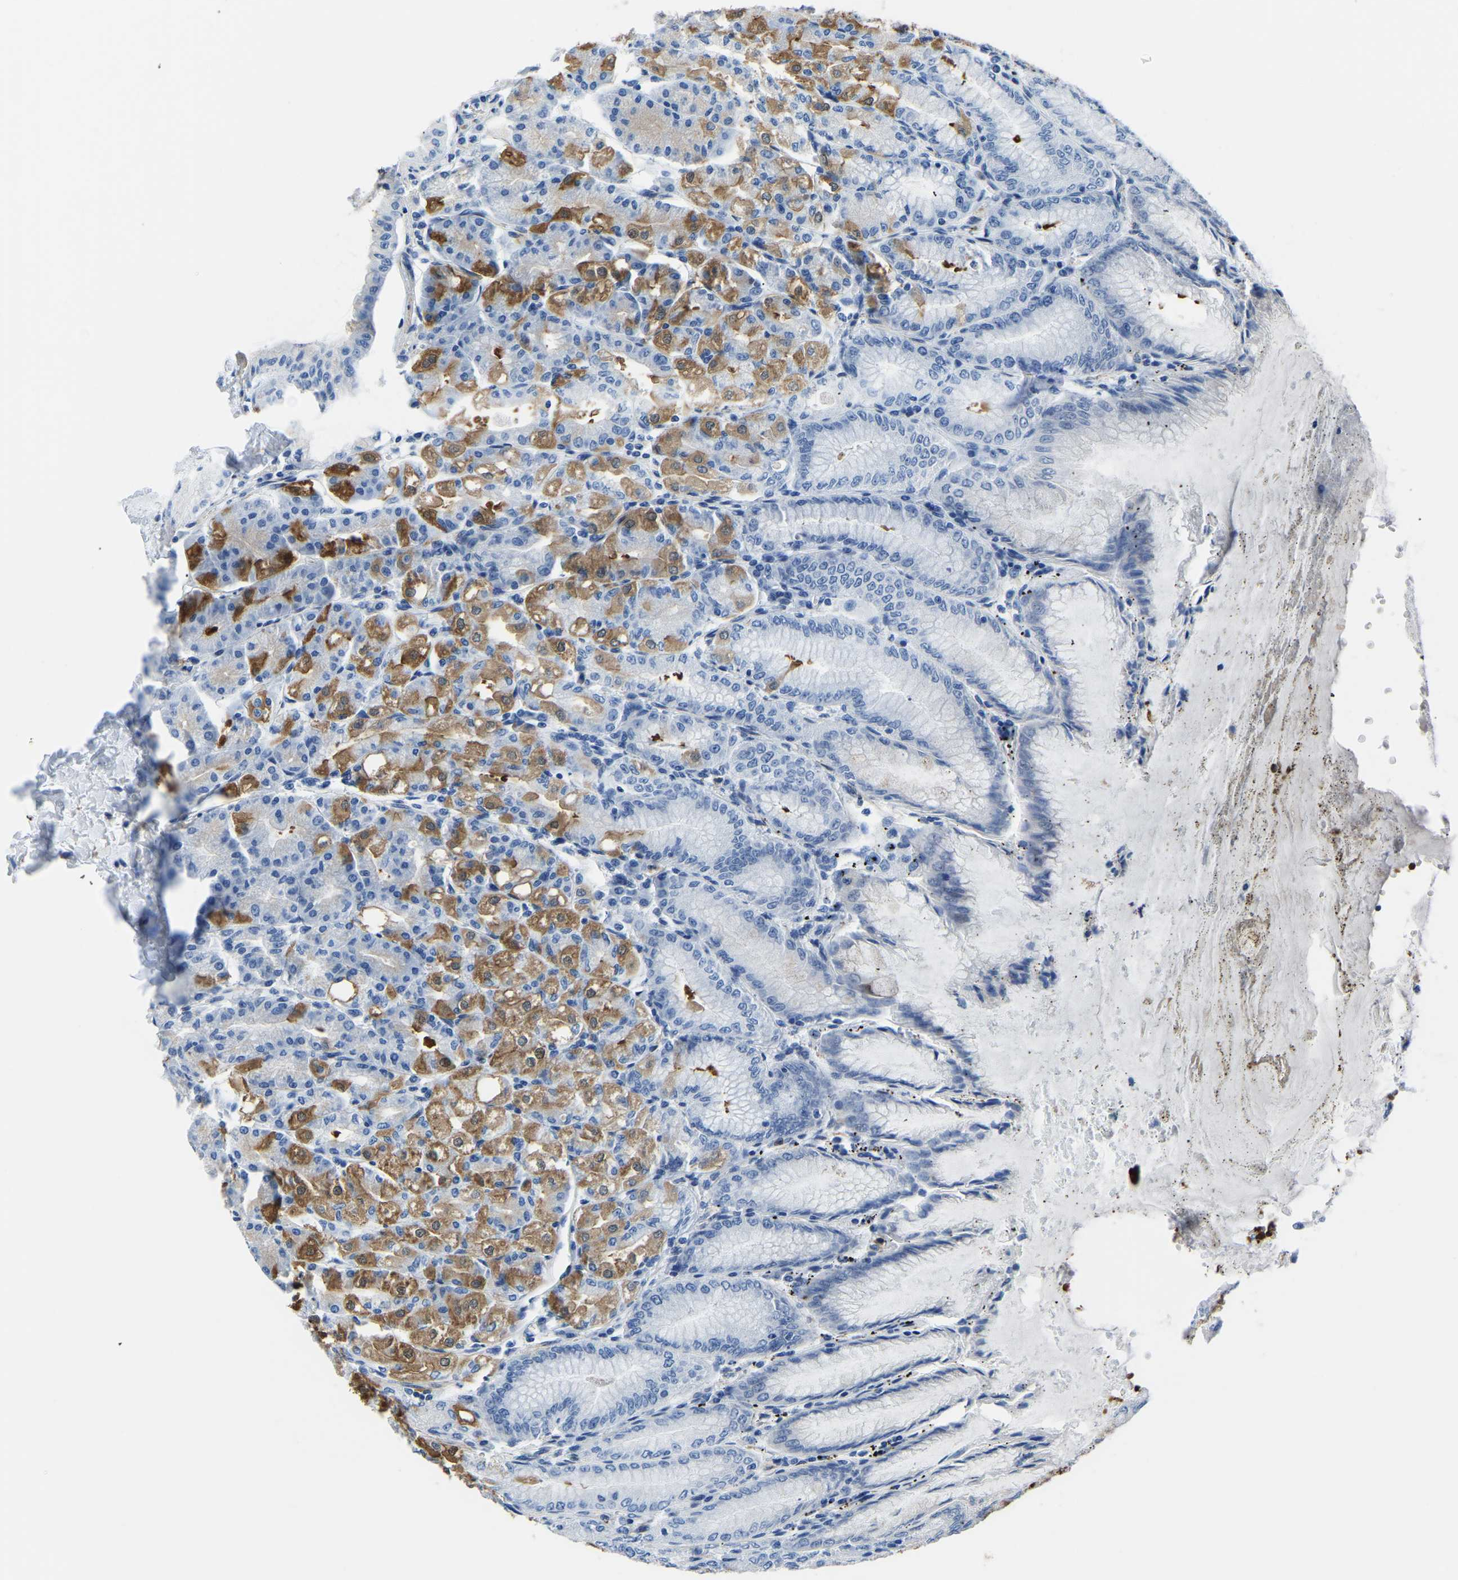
{"staining": {"intensity": "moderate", "quantity": "25%-75%", "location": "cytoplasmic/membranous"}, "tissue": "stomach", "cell_type": "Glandular cells", "image_type": "normal", "snomed": [{"axis": "morphology", "description": "Normal tissue, NOS"}, {"axis": "topography", "description": "Stomach, lower"}], "caption": "Moderate cytoplasmic/membranous expression for a protein is identified in about 25%-75% of glandular cells of normal stomach using immunohistochemistry (IHC).", "gene": "MS4A3", "patient": {"sex": "male", "age": 71}}